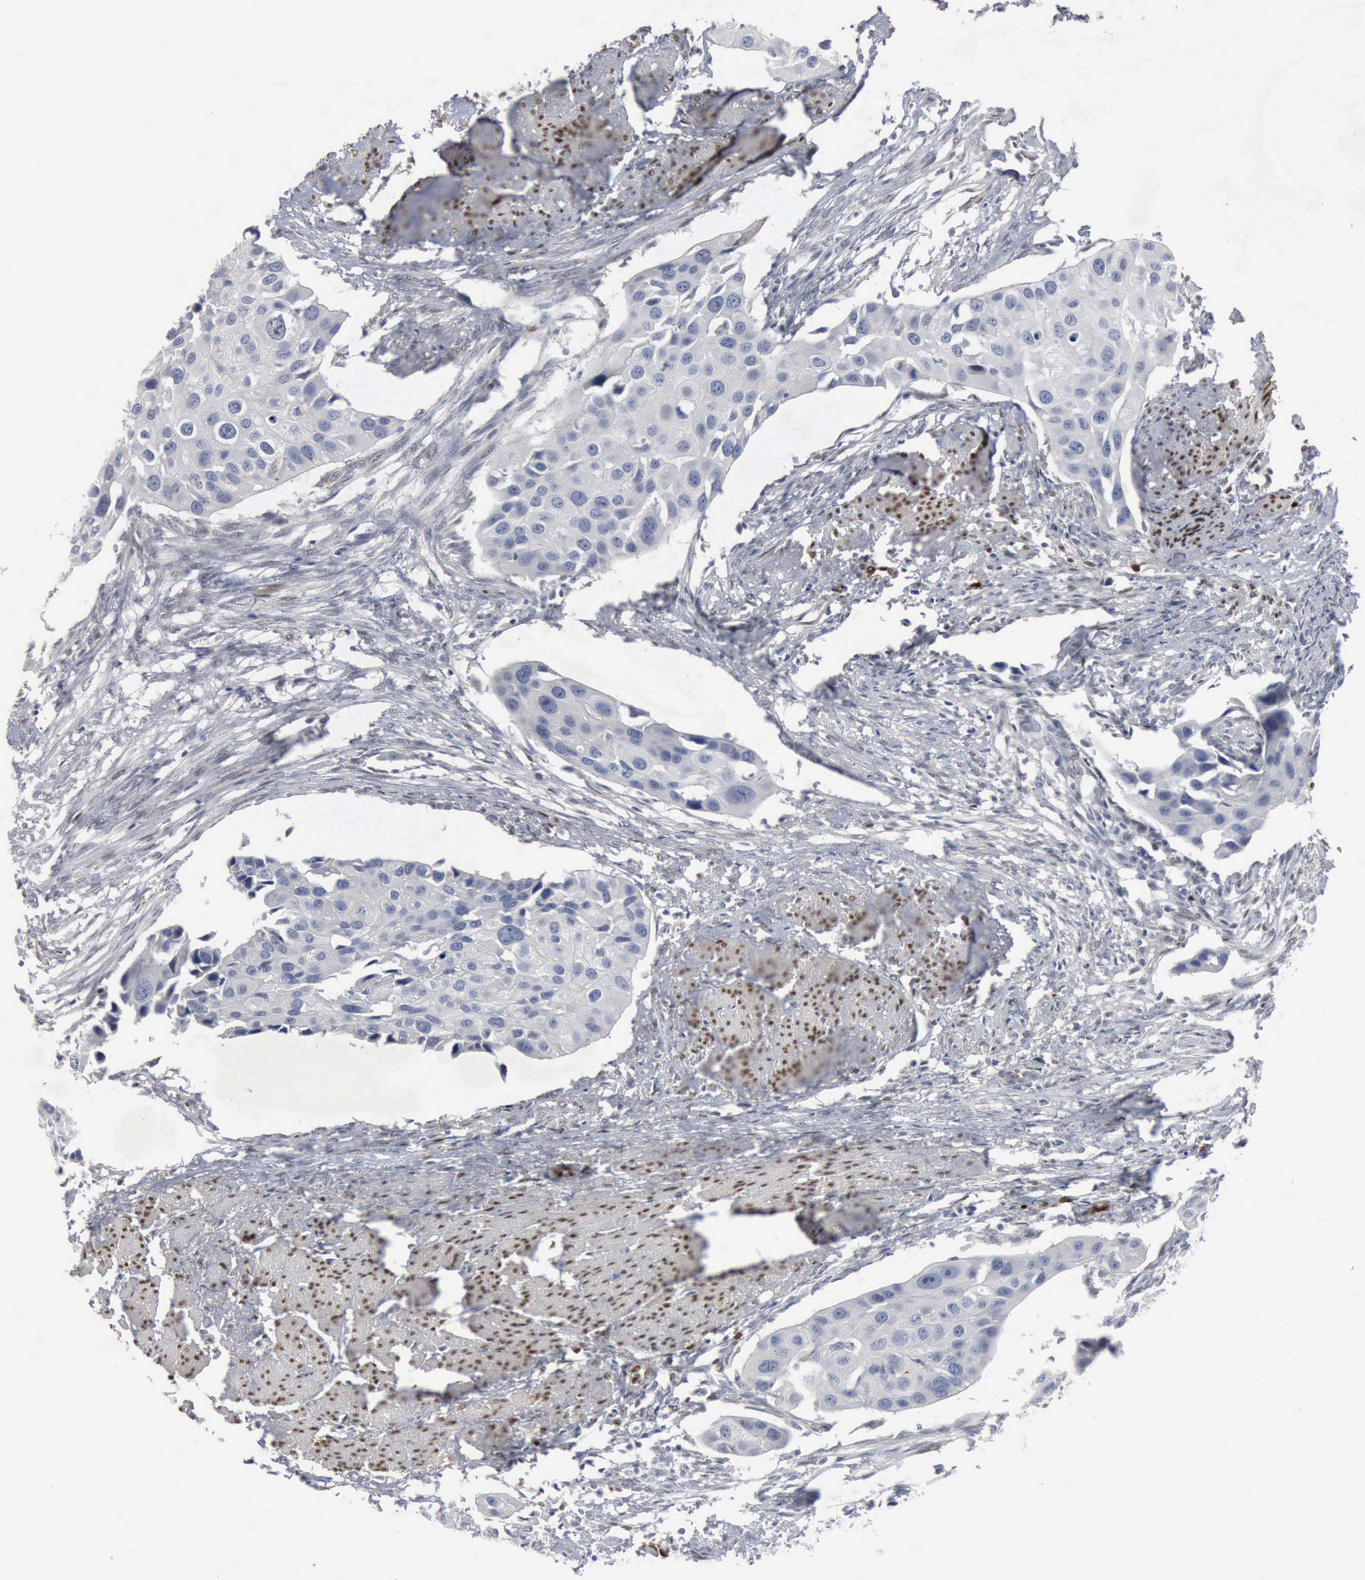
{"staining": {"intensity": "negative", "quantity": "none", "location": "none"}, "tissue": "urothelial cancer", "cell_type": "Tumor cells", "image_type": "cancer", "snomed": [{"axis": "morphology", "description": "Urothelial carcinoma, High grade"}, {"axis": "topography", "description": "Urinary bladder"}], "caption": "High power microscopy micrograph of an immunohistochemistry micrograph of urothelial carcinoma (high-grade), revealing no significant staining in tumor cells.", "gene": "FGF2", "patient": {"sex": "male", "age": 55}}